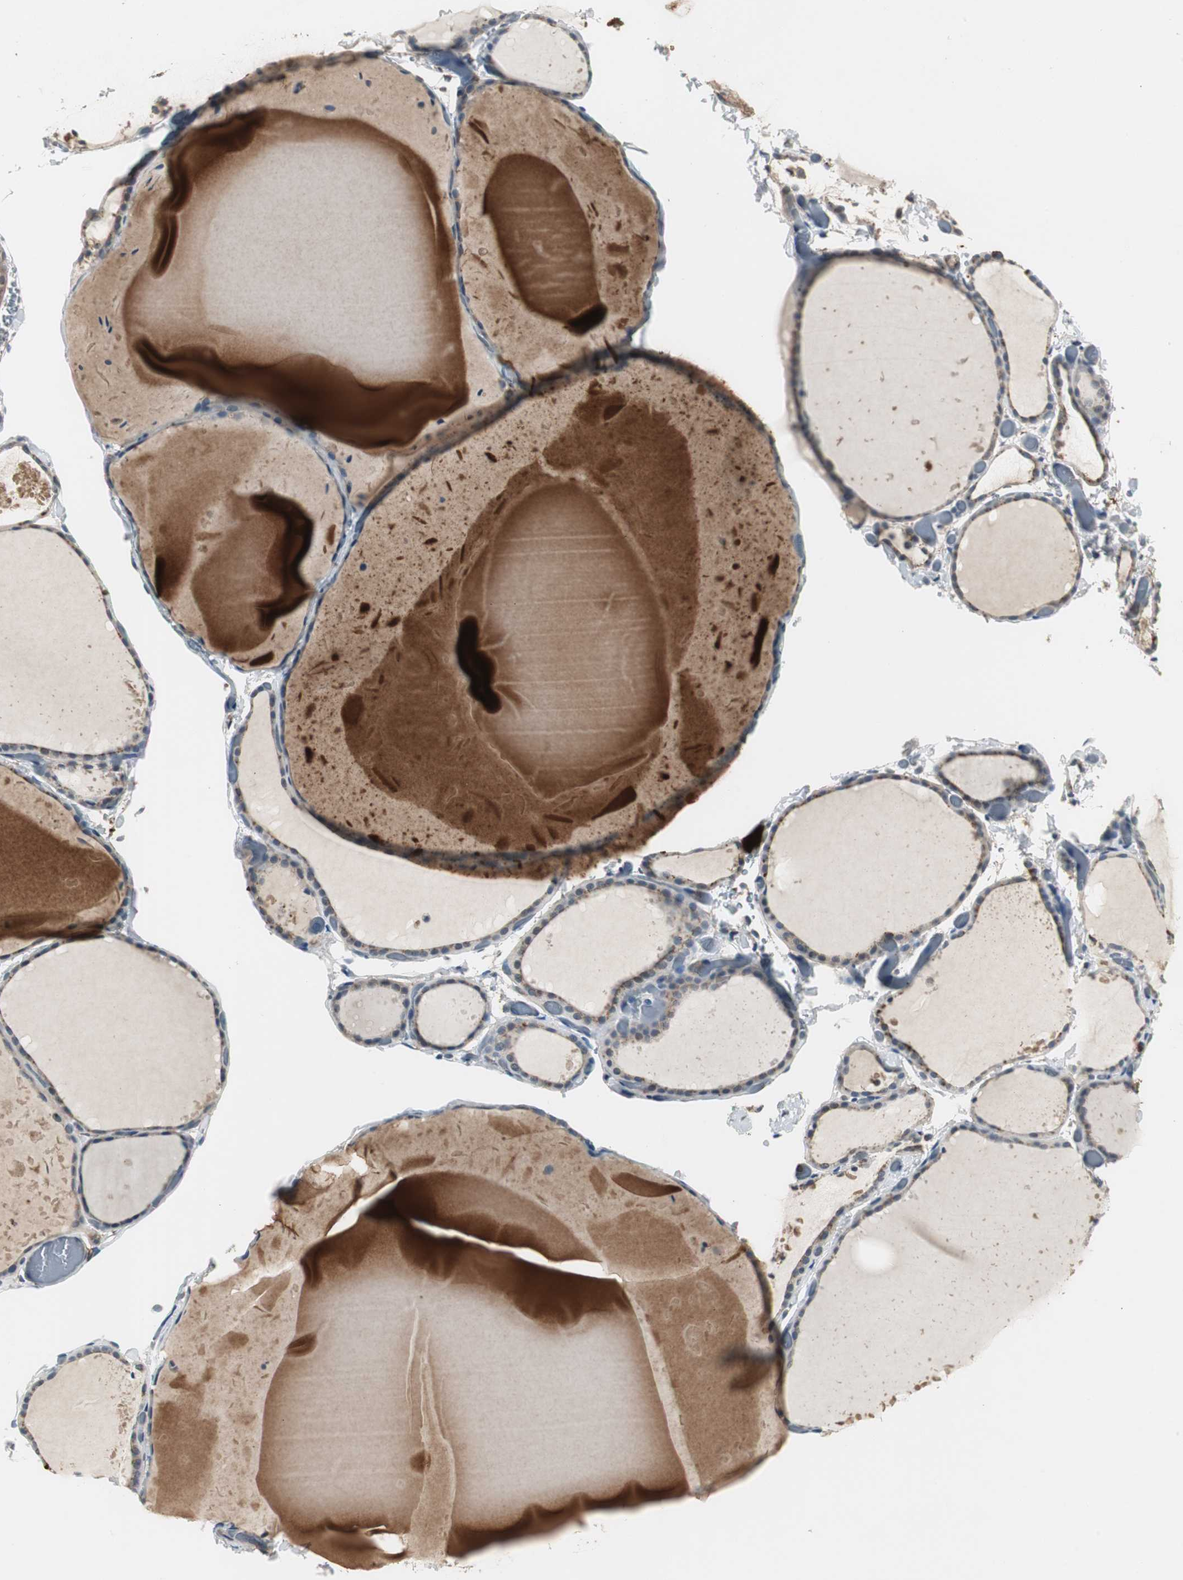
{"staining": {"intensity": "strong", "quantity": ">75%", "location": "cytoplasmic/membranous"}, "tissue": "thyroid gland", "cell_type": "Glandular cells", "image_type": "normal", "snomed": [{"axis": "morphology", "description": "Normal tissue, NOS"}, {"axis": "topography", "description": "Thyroid gland"}], "caption": "A brown stain highlights strong cytoplasmic/membranous expression of a protein in glandular cells of normal human thyroid gland. (brown staining indicates protein expression, while blue staining denotes nuclei).", "gene": "JTB", "patient": {"sex": "female", "age": 22}}